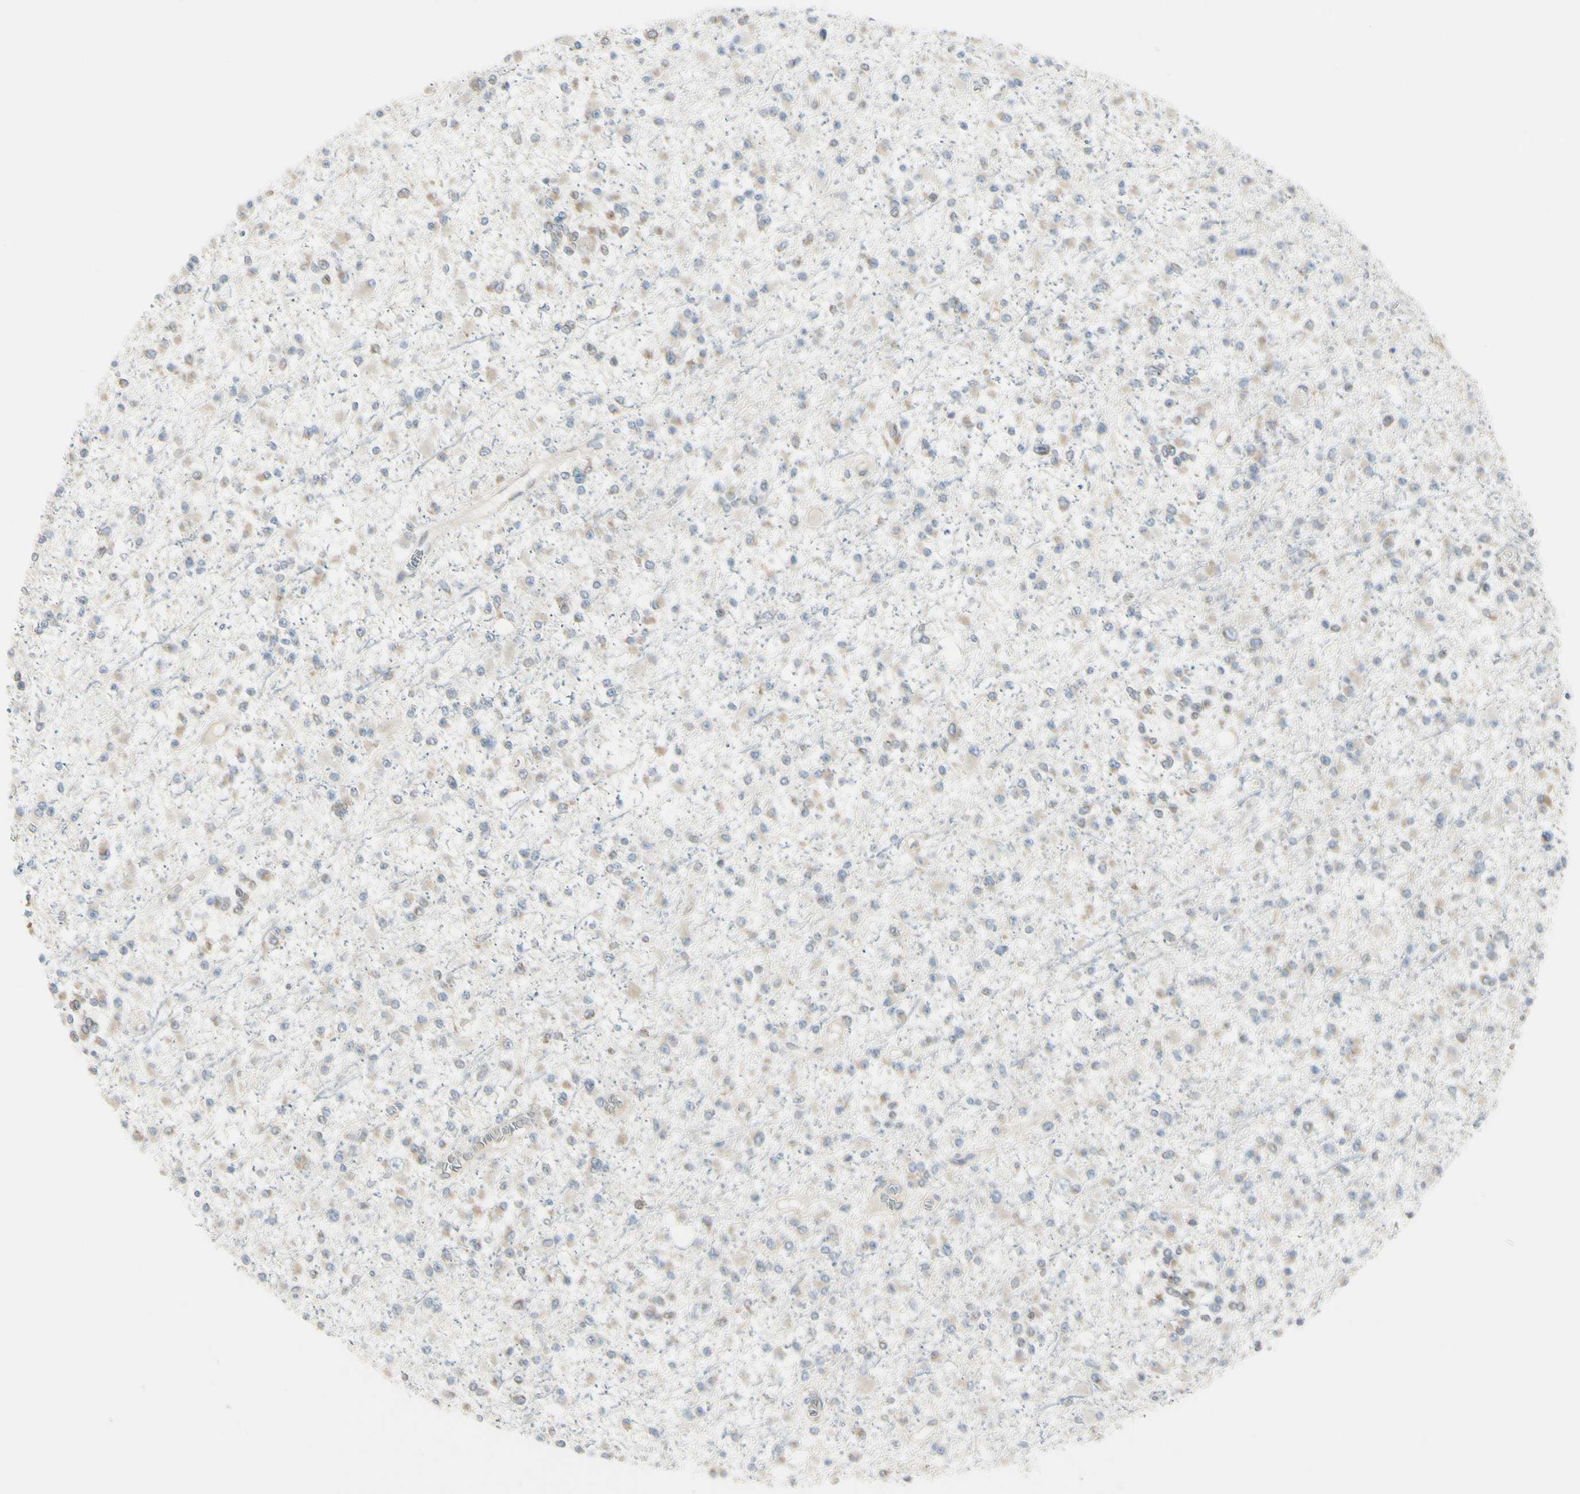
{"staining": {"intensity": "weak", "quantity": "25%-75%", "location": "cytoplasmic/membranous"}, "tissue": "glioma", "cell_type": "Tumor cells", "image_type": "cancer", "snomed": [{"axis": "morphology", "description": "Glioma, malignant, Low grade"}, {"axis": "topography", "description": "Brain"}], "caption": "About 25%-75% of tumor cells in human malignant low-grade glioma demonstrate weak cytoplasmic/membranous protein expression as visualized by brown immunohistochemical staining.", "gene": "SELENOS", "patient": {"sex": "female", "age": 22}}